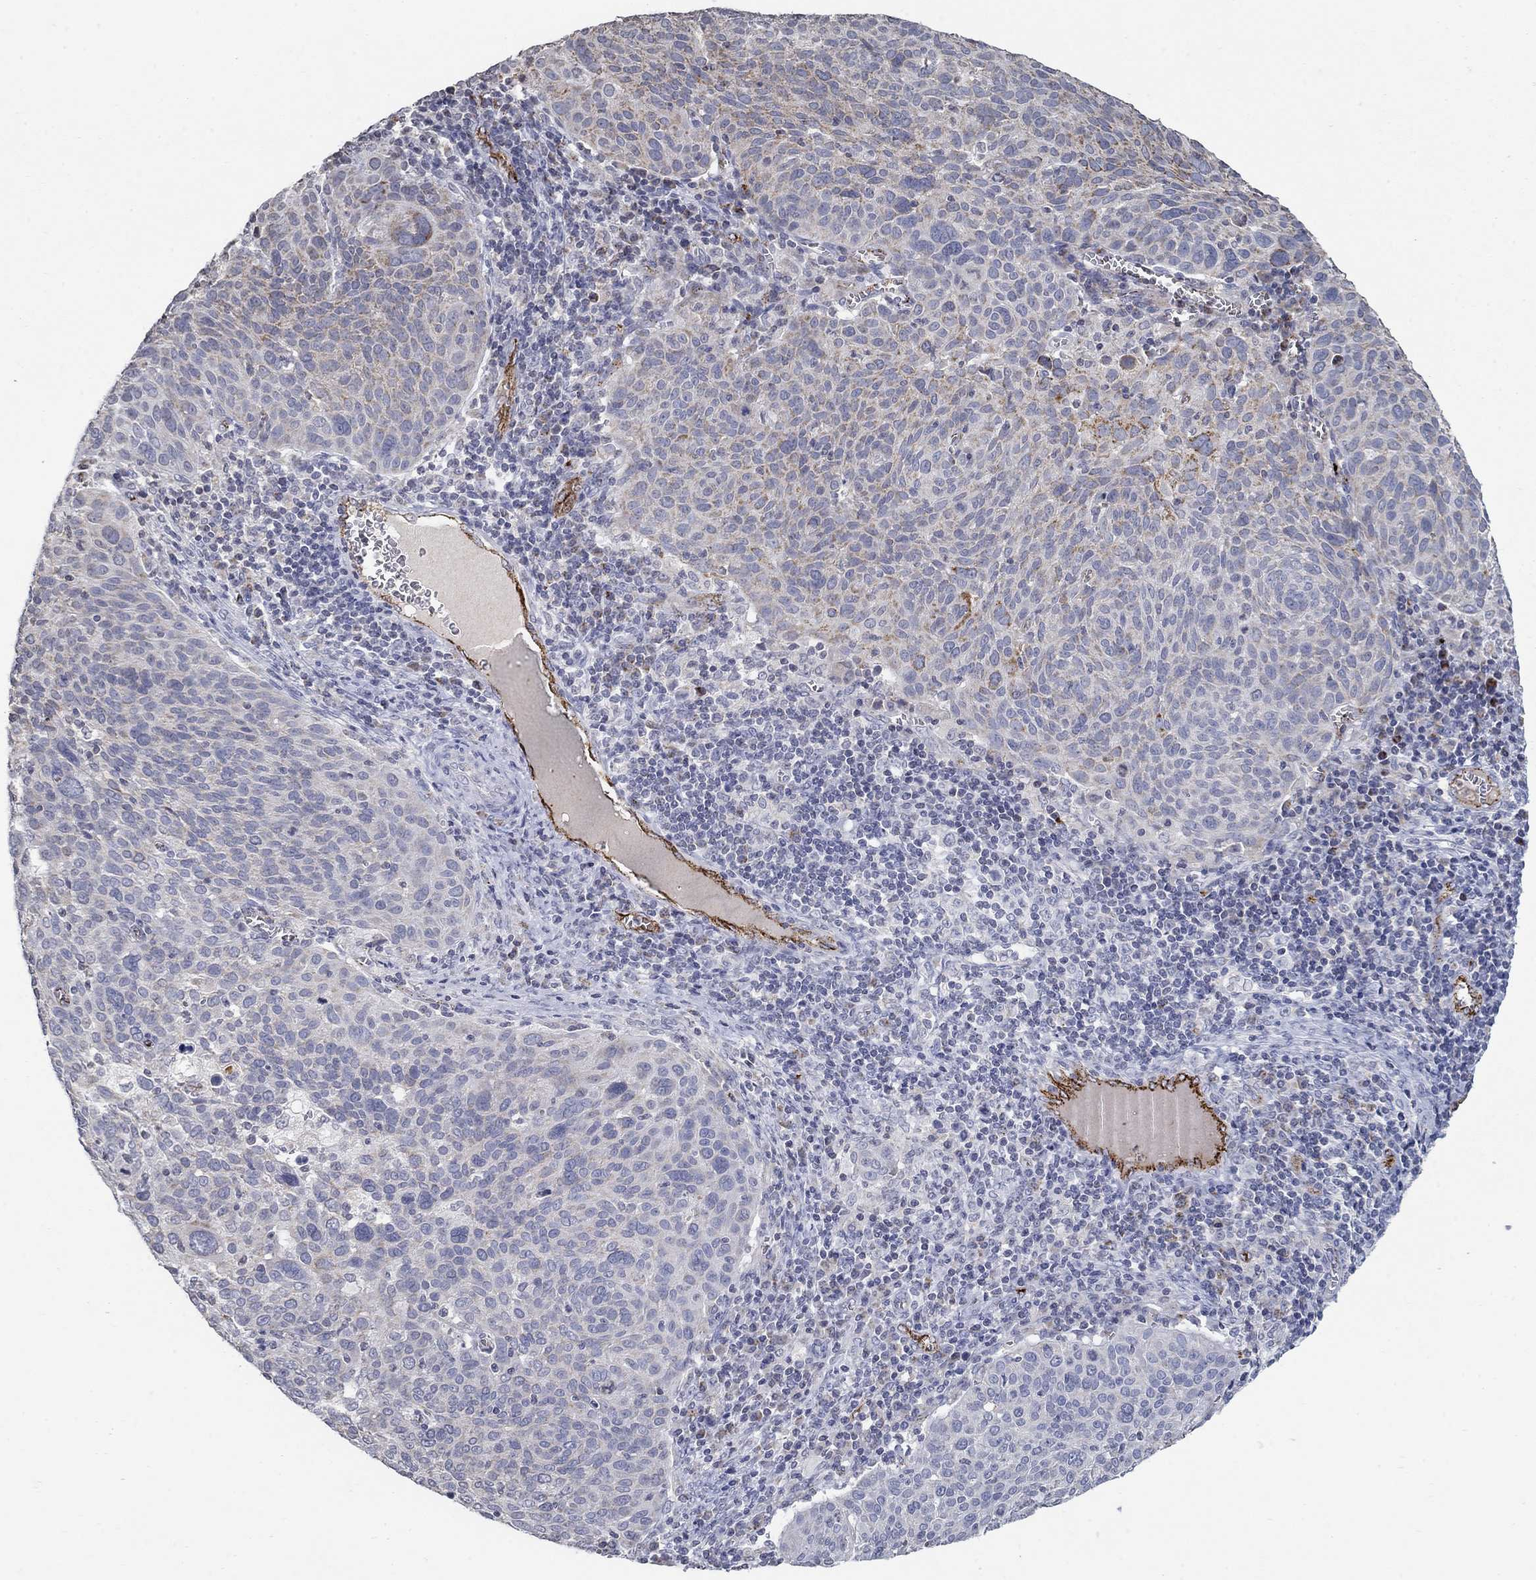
{"staining": {"intensity": "moderate", "quantity": "<25%", "location": "cytoplasmic/membranous"}, "tissue": "cervical cancer", "cell_type": "Tumor cells", "image_type": "cancer", "snomed": [{"axis": "morphology", "description": "Squamous cell carcinoma, NOS"}, {"axis": "topography", "description": "Cervix"}], "caption": "Tumor cells show moderate cytoplasmic/membranous positivity in approximately <25% of cells in cervical cancer (squamous cell carcinoma).", "gene": "TINAG", "patient": {"sex": "female", "age": 39}}